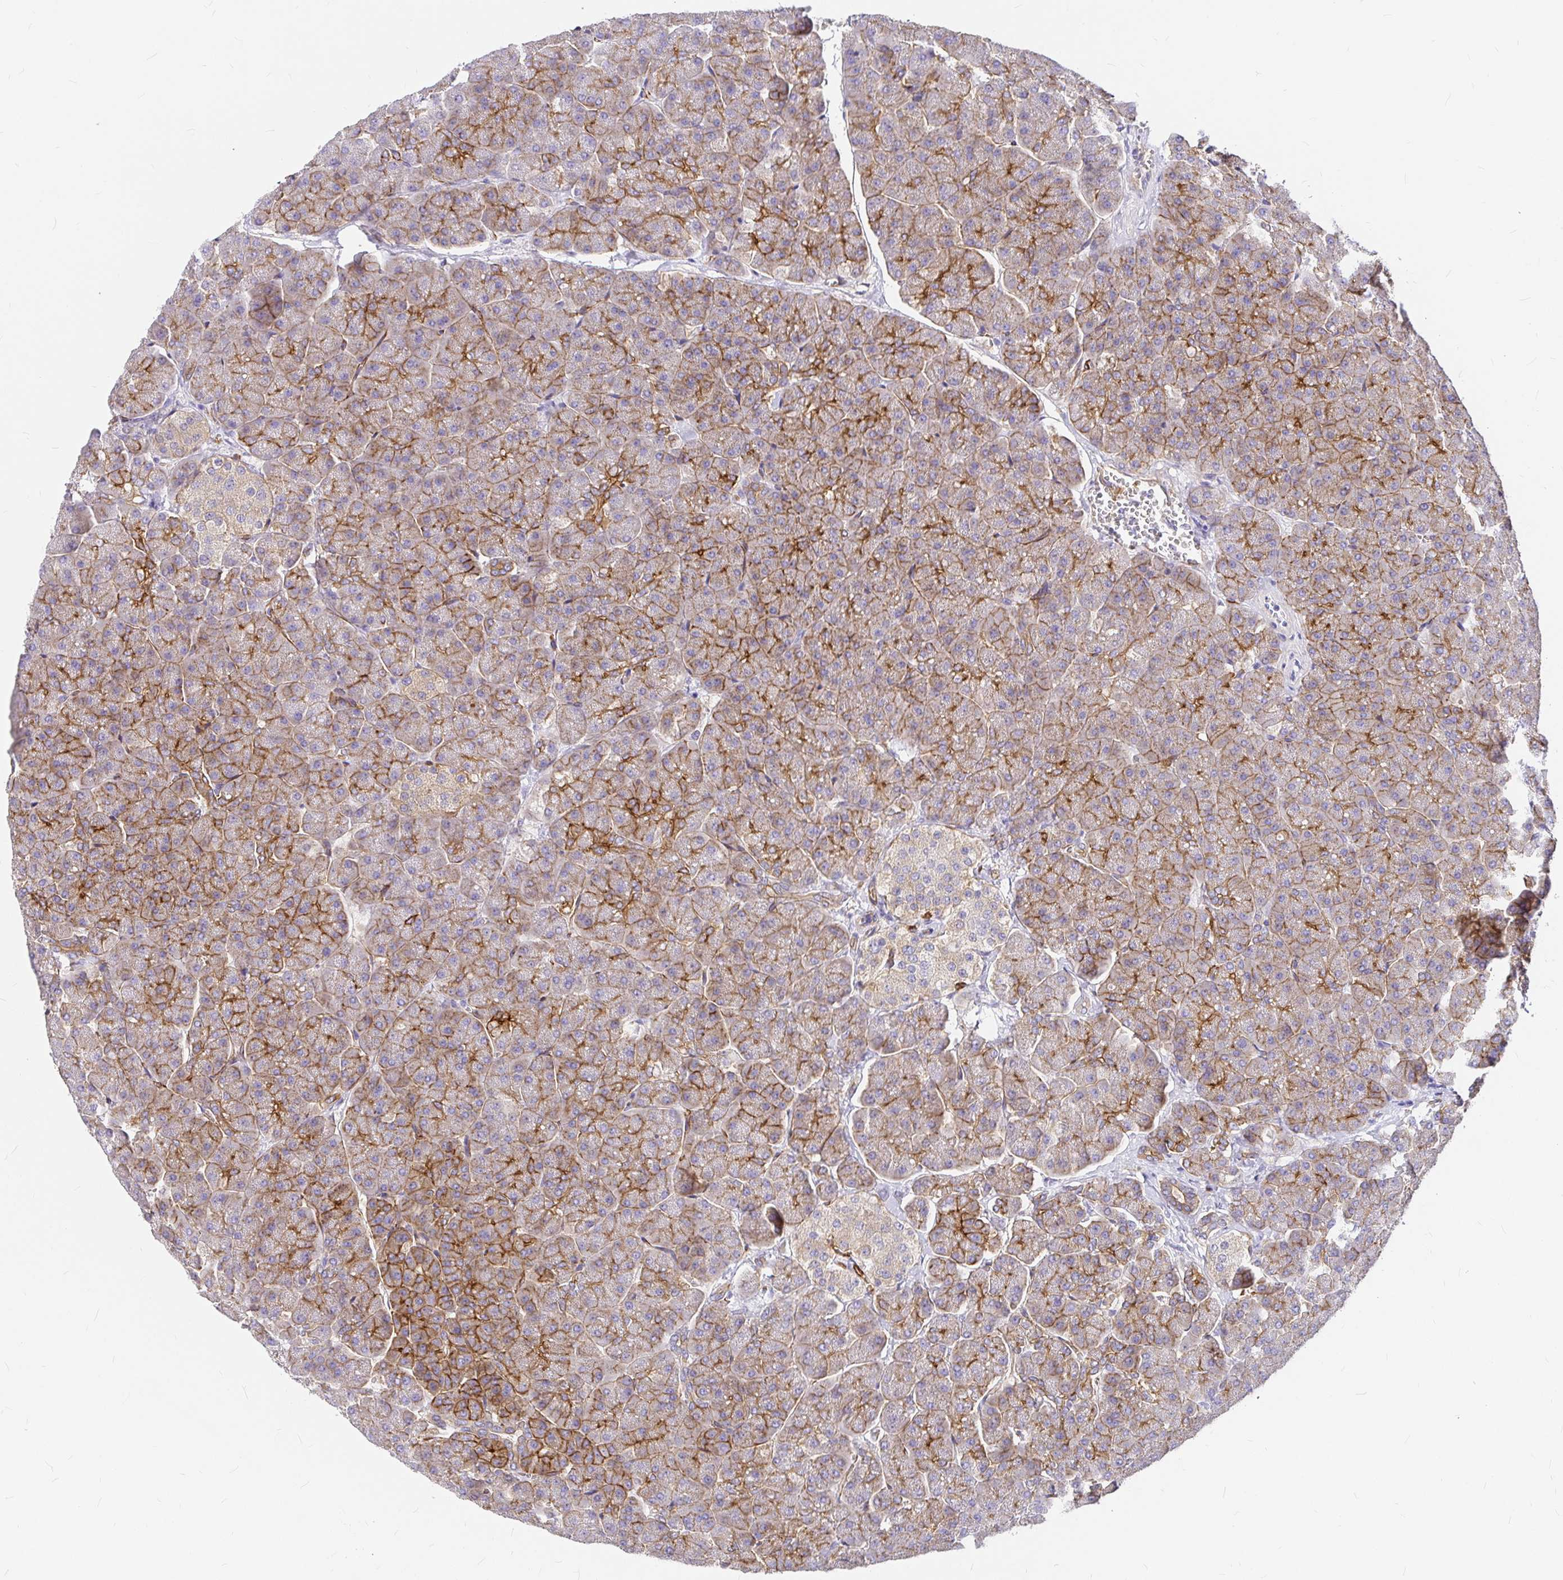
{"staining": {"intensity": "moderate", "quantity": ">75%", "location": "cytoplasmic/membranous"}, "tissue": "pancreas", "cell_type": "Exocrine glandular cells", "image_type": "normal", "snomed": [{"axis": "morphology", "description": "Normal tissue, NOS"}, {"axis": "topography", "description": "Pancreas"}, {"axis": "topography", "description": "Peripheral nerve tissue"}], "caption": "Protein positivity by immunohistochemistry displays moderate cytoplasmic/membranous positivity in about >75% of exocrine glandular cells in unremarkable pancreas. (brown staining indicates protein expression, while blue staining denotes nuclei).", "gene": "MYO1B", "patient": {"sex": "male", "age": 54}}